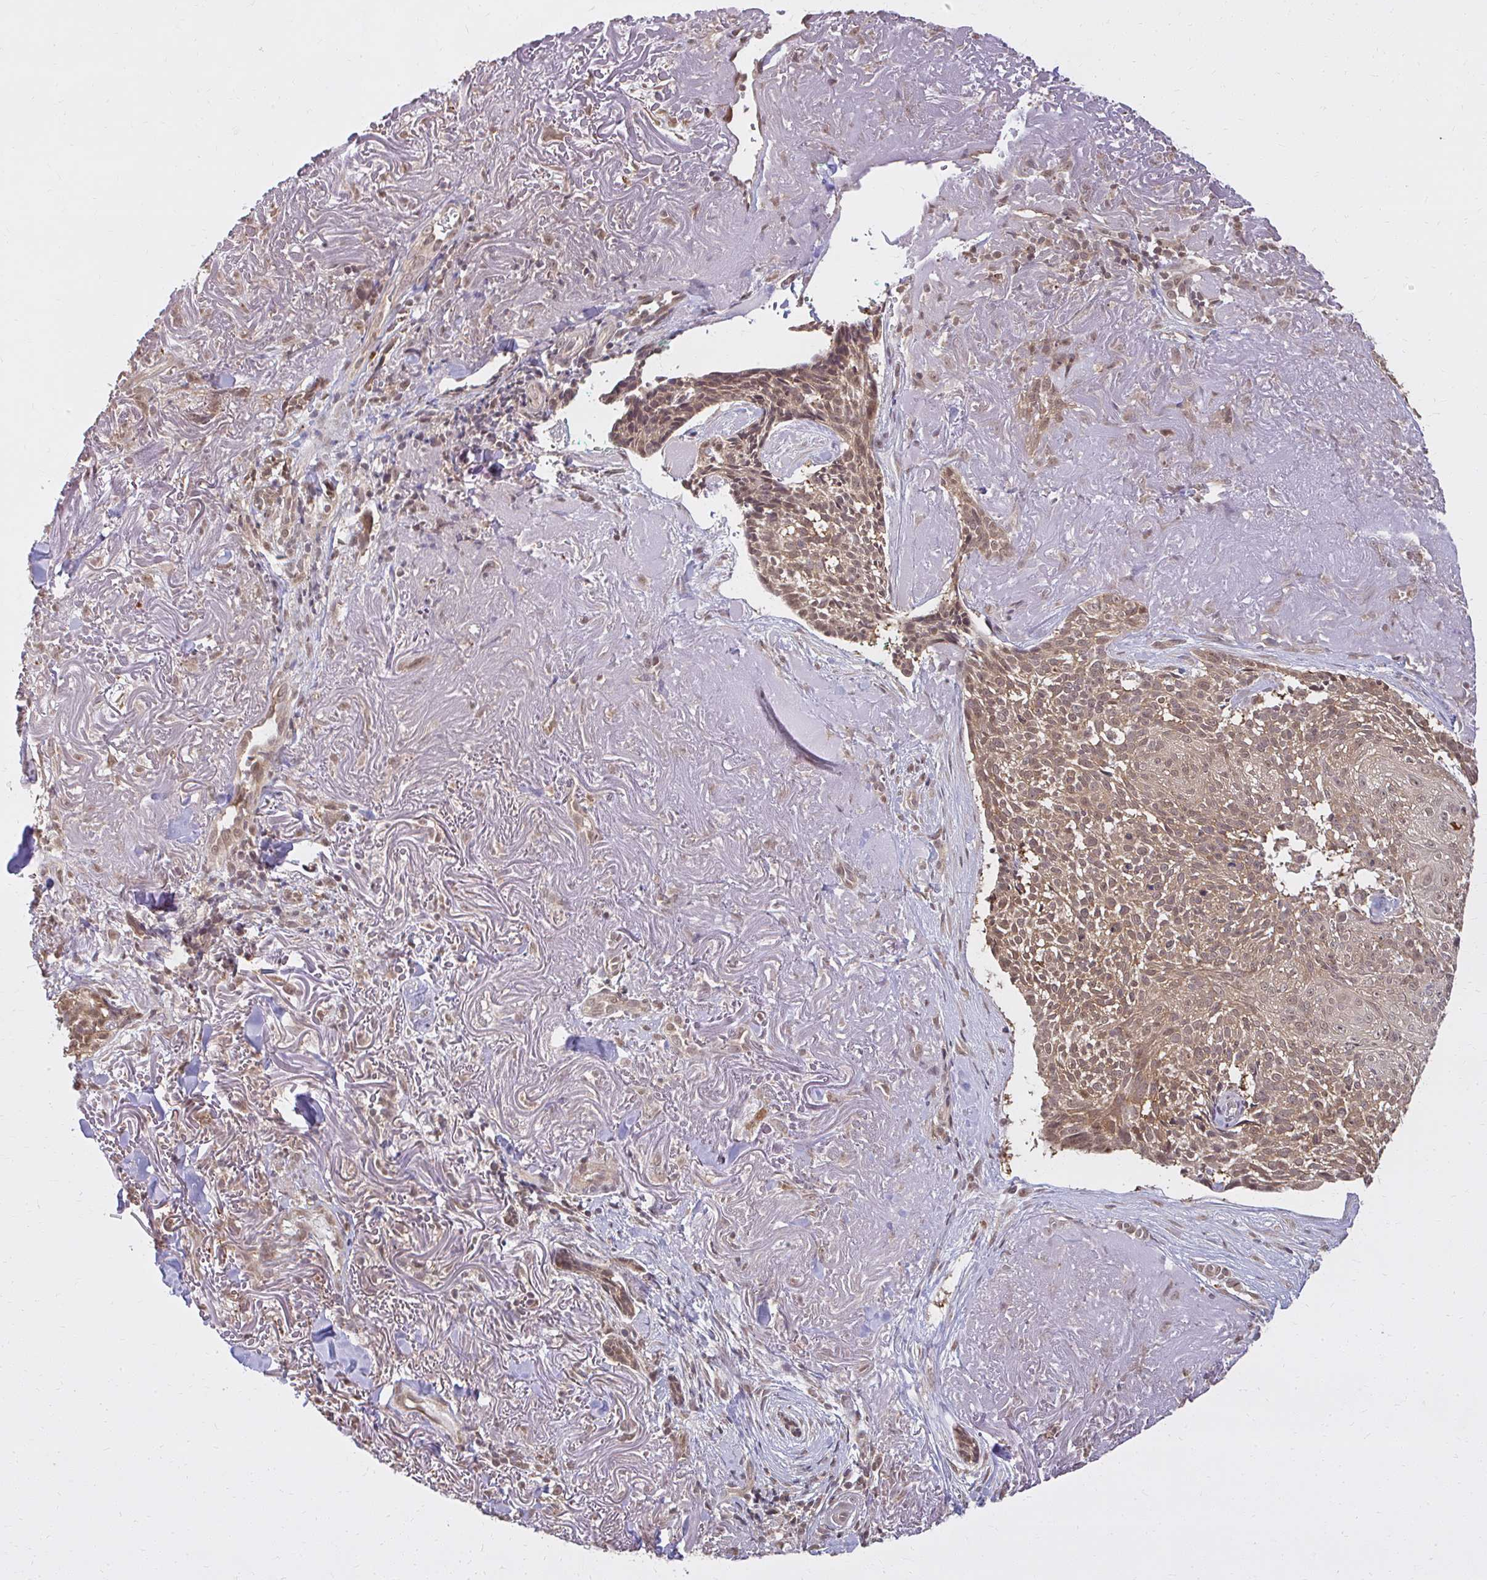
{"staining": {"intensity": "moderate", "quantity": ">75%", "location": "cytoplasmic/membranous,nuclear"}, "tissue": "skin cancer", "cell_type": "Tumor cells", "image_type": "cancer", "snomed": [{"axis": "morphology", "description": "Basal cell carcinoma"}, {"axis": "topography", "description": "Skin"}, {"axis": "topography", "description": "Skin of face"}], "caption": "The photomicrograph demonstrates immunohistochemical staining of skin cancer. There is moderate cytoplasmic/membranous and nuclear expression is seen in about >75% of tumor cells.", "gene": "LARS2", "patient": {"sex": "female", "age": 95}}